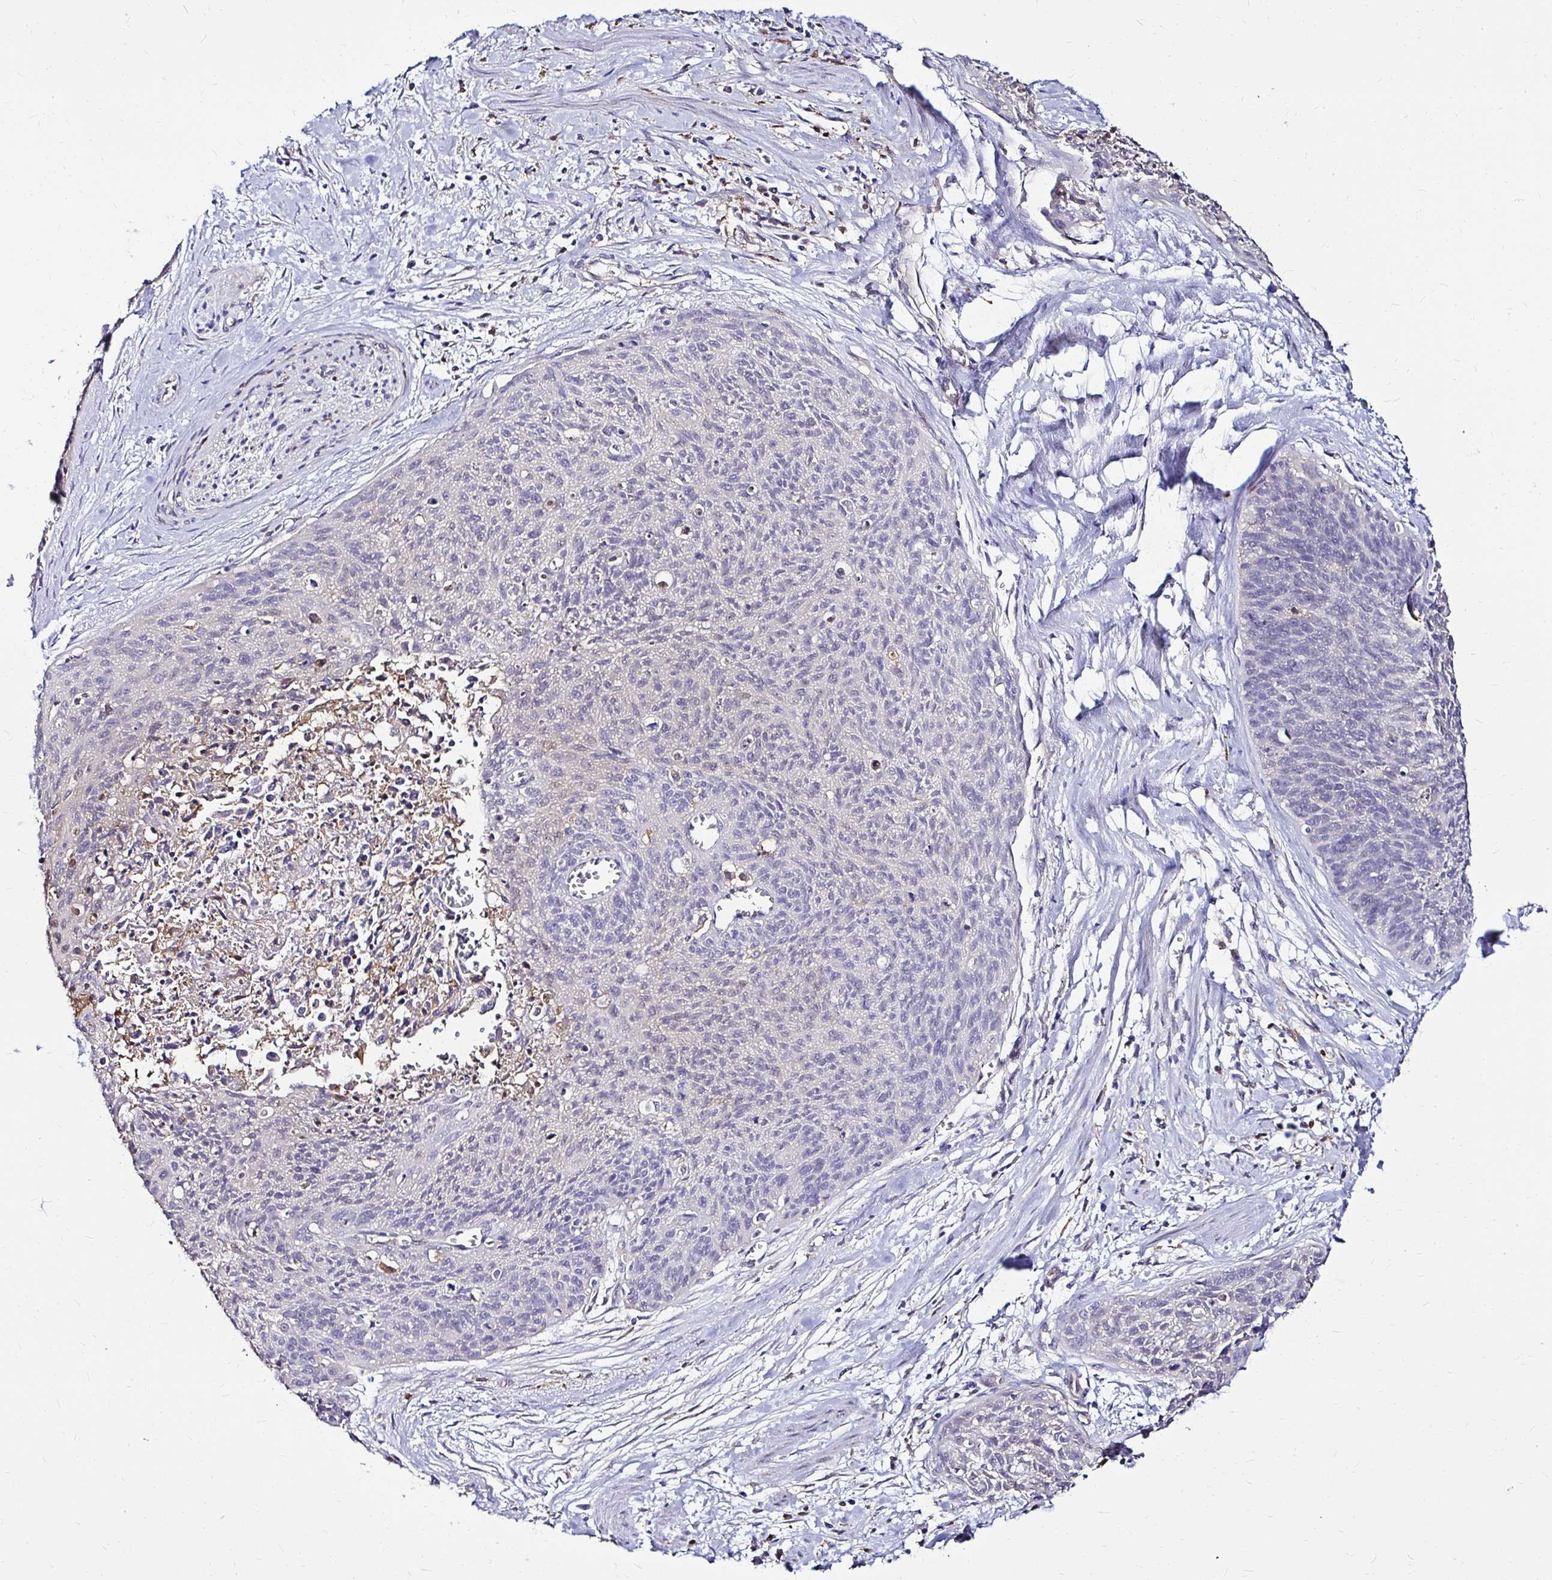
{"staining": {"intensity": "negative", "quantity": "none", "location": "none"}, "tissue": "cervical cancer", "cell_type": "Tumor cells", "image_type": "cancer", "snomed": [{"axis": "morphology", "description": "Squamous cell carcinoma, NOS"}, {"axis": "topography", "description": "Cervix"}], "caption": "Tumor cells show no significant positivity in cervical squamous cell carcinoma.", "gene": "IDH1", "patient": {"sex": "female", "age": 55}}